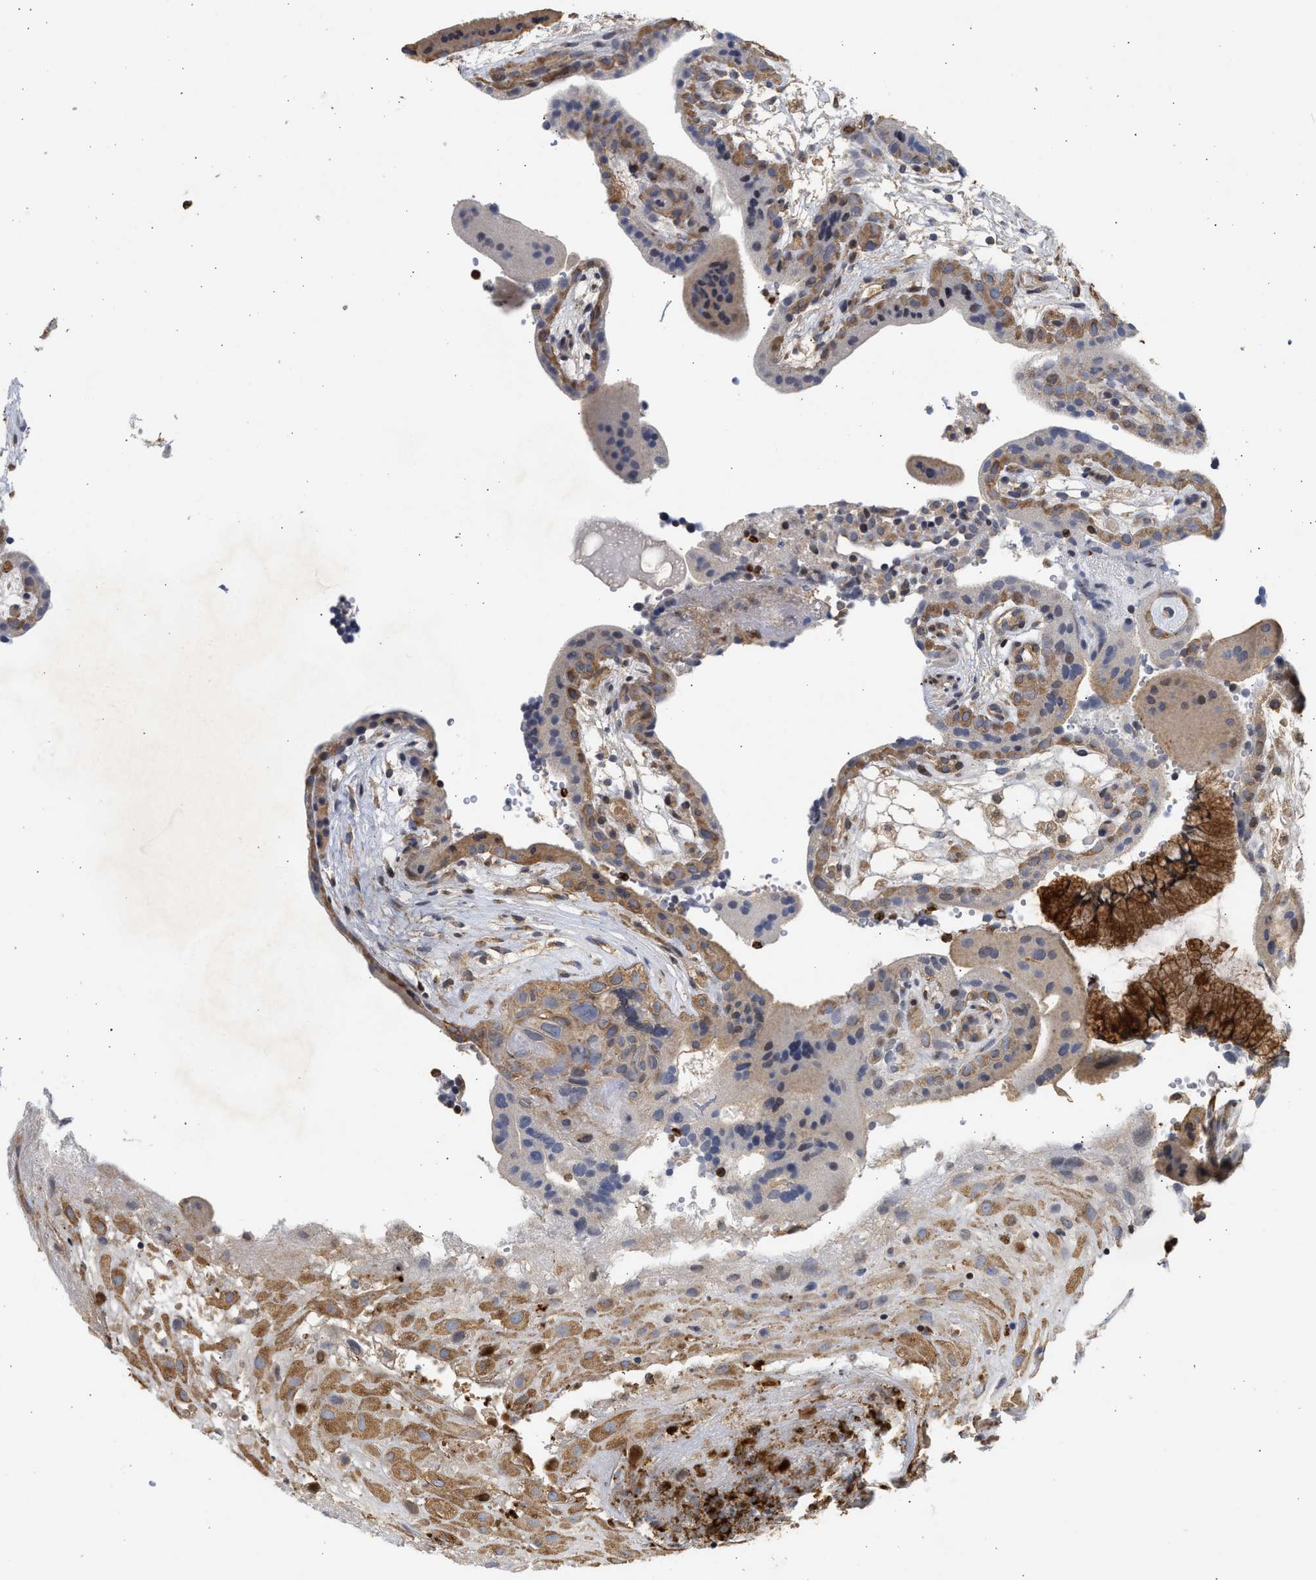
{"staining": {"intensity": "moderate", "quantity": ">75%", "location": "cytoplasmic/membranous"}, "tissue": "placenta", "cell_type": "Decidual cells", "image_type": "normal", "snomed": [{"axis": "morphology", "description": "Normal tissue, NOS"}, {"axis": "topography", "description": "Placenta"}], "caption": "IHC of unremarkable human placenta shows medium levels of moderate cytoplasmic/membranous staining in about >75% of decidual cells. The protein of interest is shown in brown color, while the nuclei are stained blue.", "gene": "ENSG00000142539", "patient": {"sex": "female", "age": 18}}